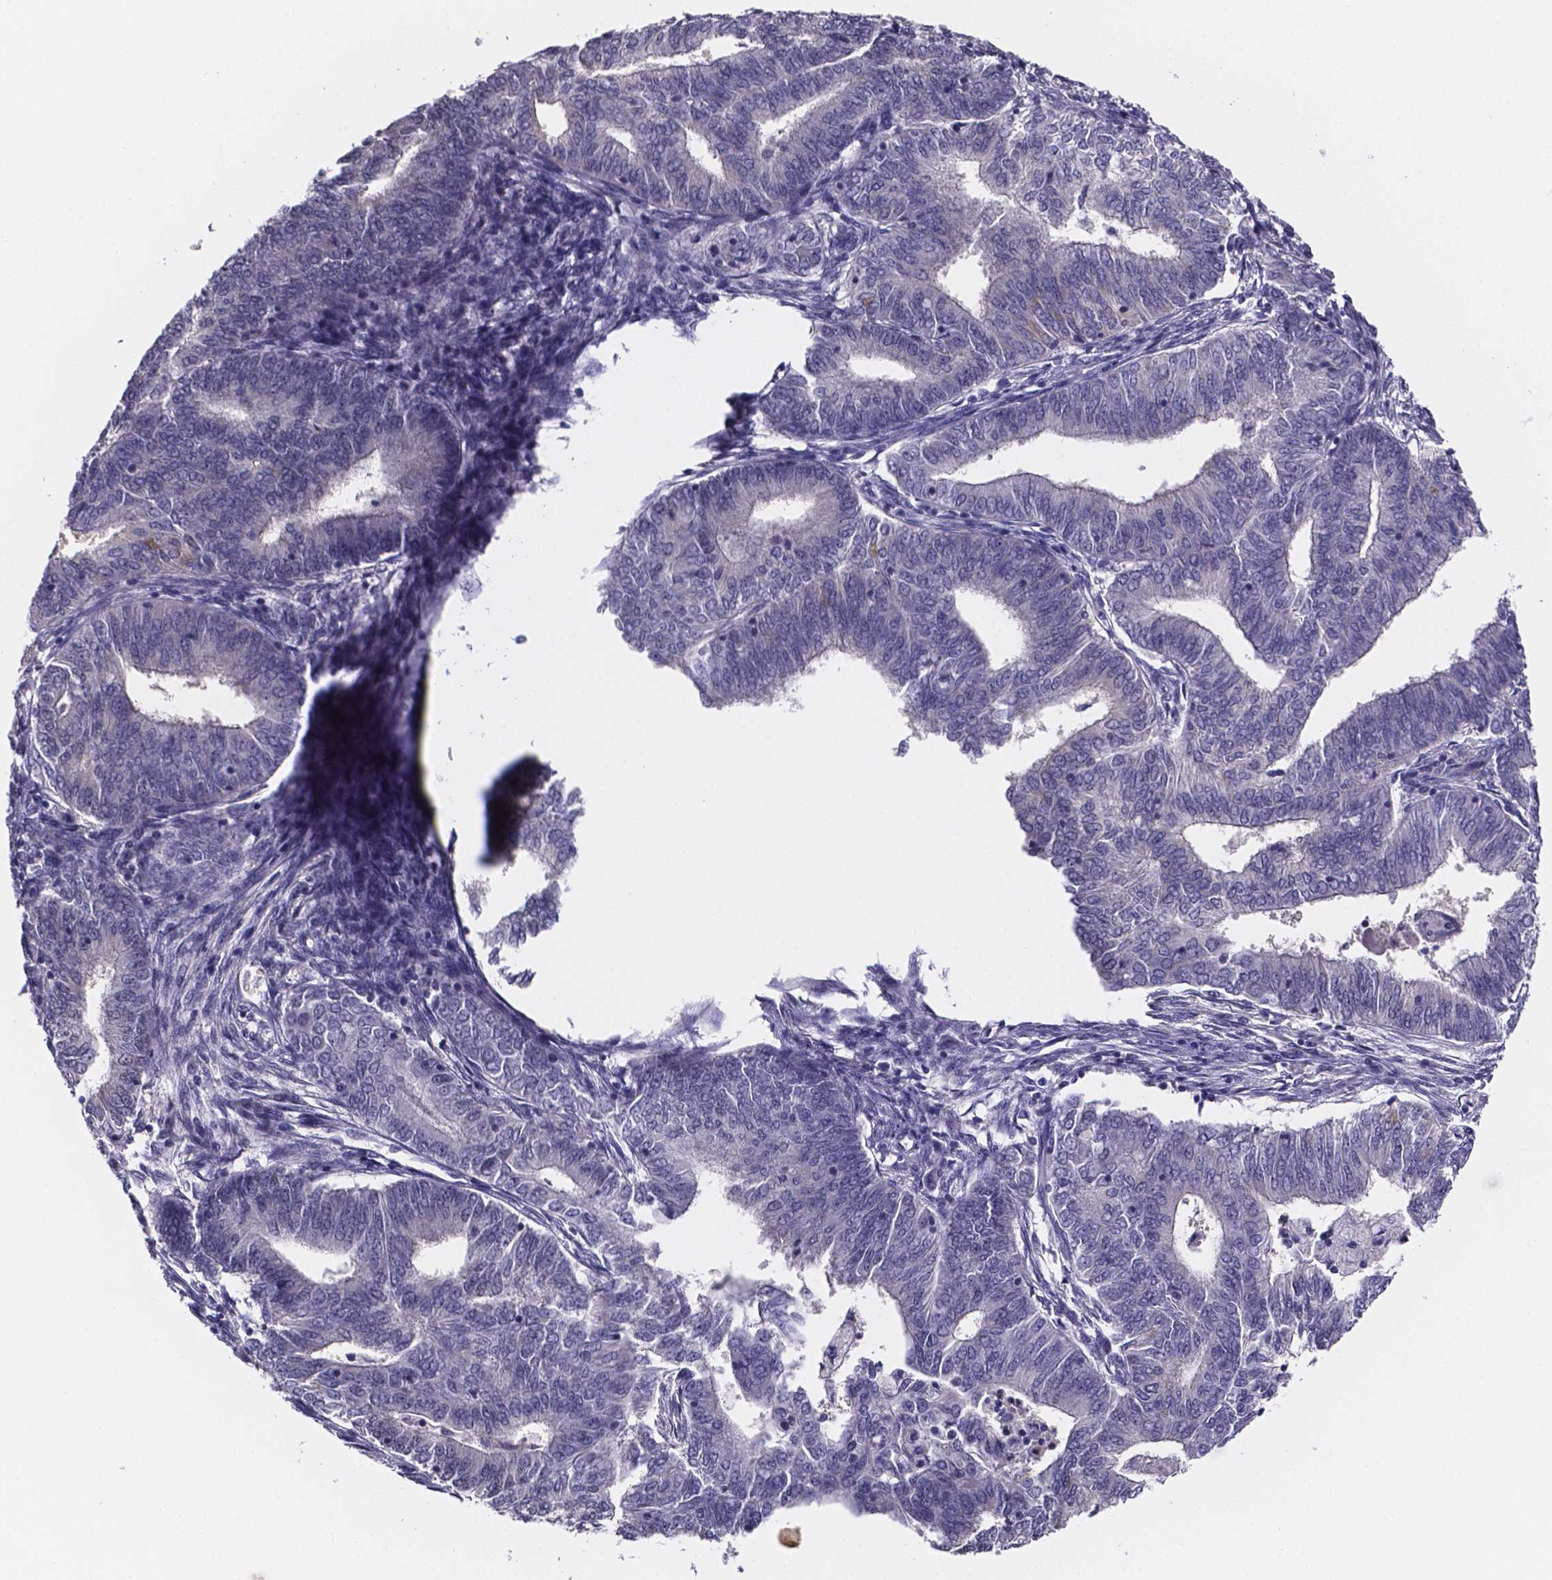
{"staining": {"intensity": "negative", "quantity": "none", "location": "none"}, "tissue": "endometrial cancer", "cell_type": "Tumor cells", "image_type": "cancer", "snomed": [{"axis": "morphology", "description": "Adenocarcinoma, NOS"}, {"axis": "topography", "description": "Endometrium"}], "caption": "Immunohistochemical staining of endometrial cancer (adenocarcinoma) demonstrates no significant staining in tumor cells.", "gene": "IZUMO1", "patient": {"sex": "female", "age": 62}}